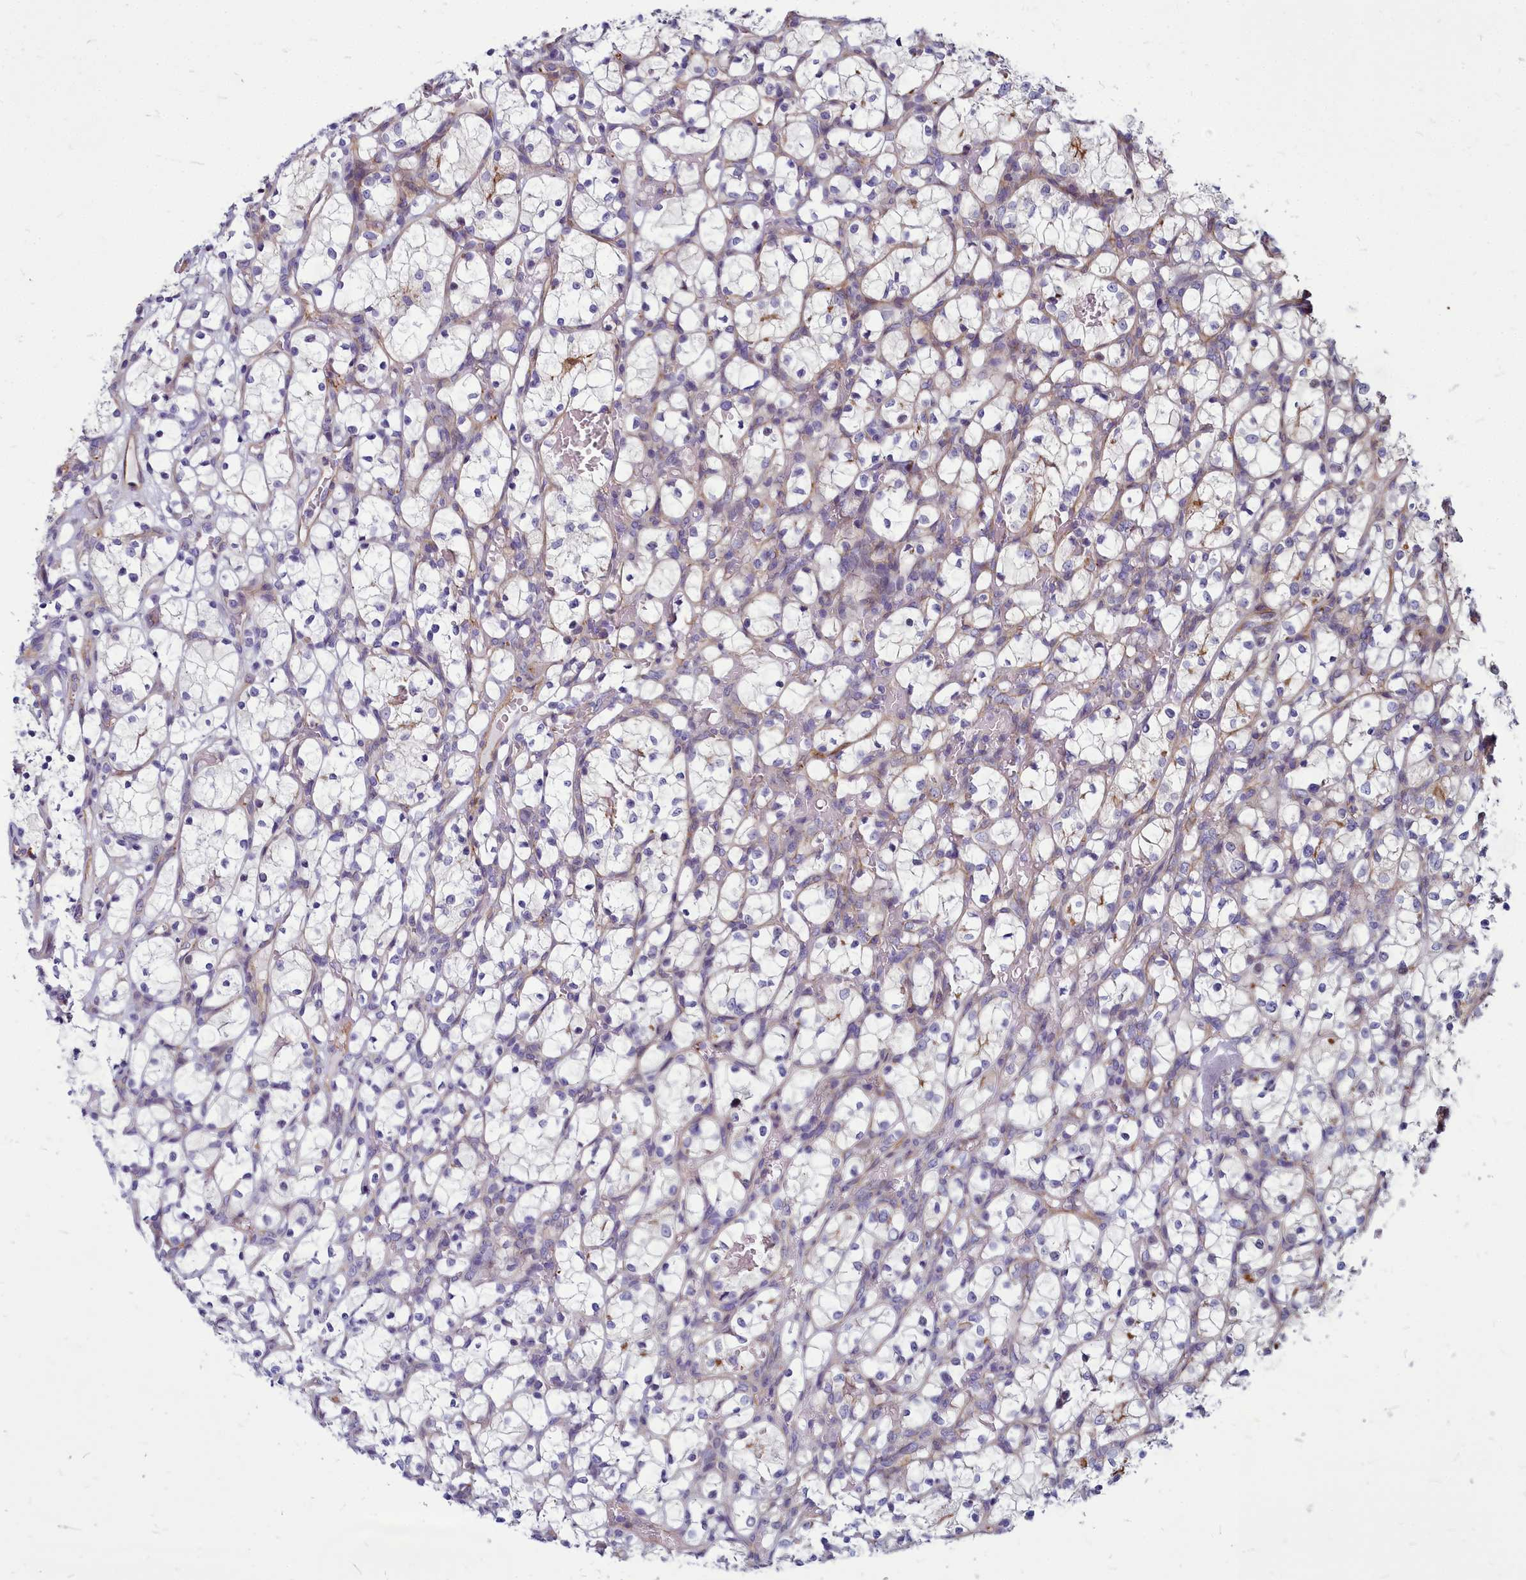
{"staining": {"intensity": "negative", "quantity": "none", "location": "none"}, "tissue": "renal cancer", "cell_type": "Tumor cells", "image_type": "cancer", "snomed": [{"axis": "morphology", "description": "Adenocarcinoma, NOS"}, {"axis": "topography", "description": "Kidney"}], "caption": "This is an immunohistochemistry (IHC) histopathology image of adenocarcinoma (renal). There is no staining in tumor cells.", "gene": "TTC5", "patient": {"sex": "female", "age": 69}}